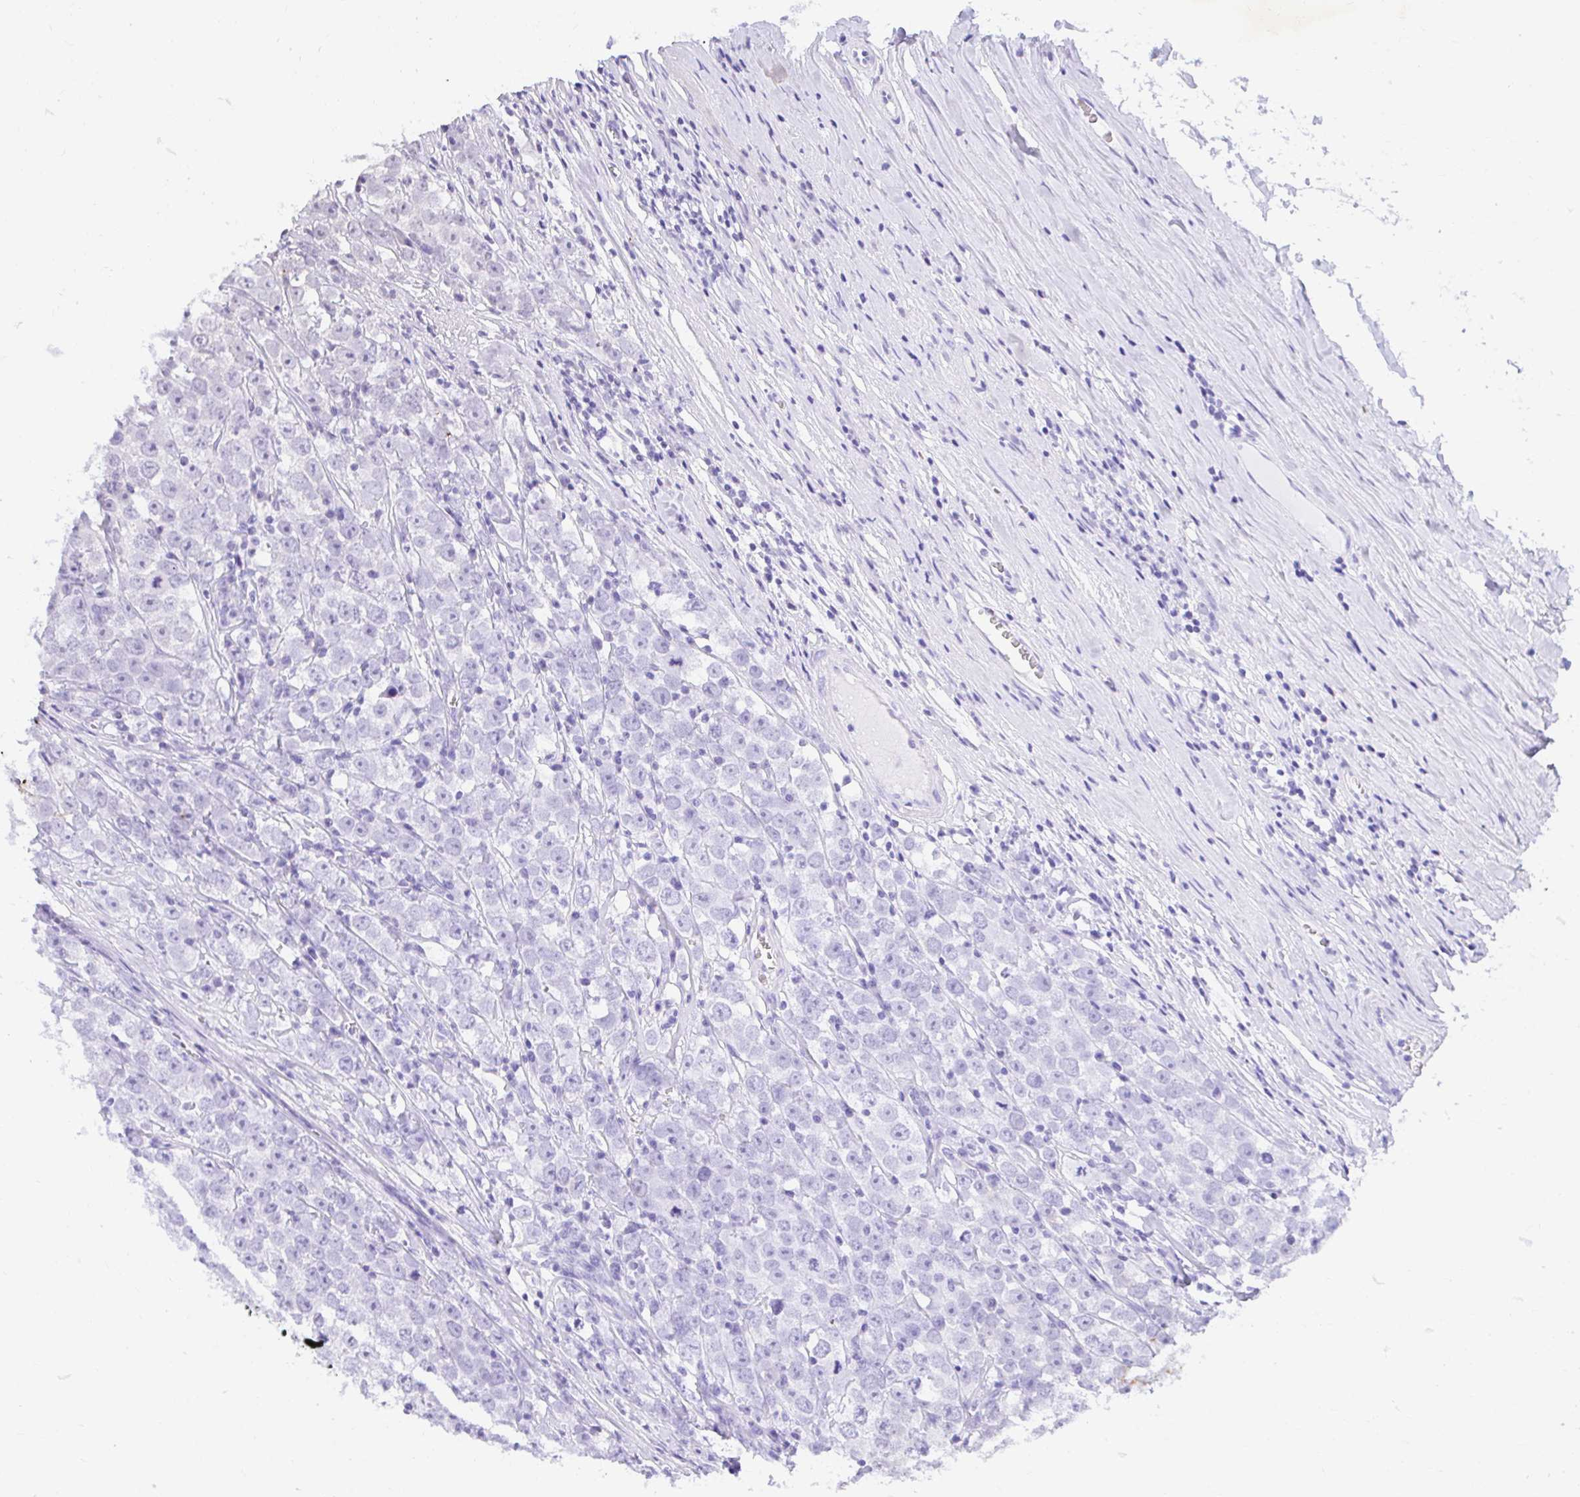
{"staining": {"intensity": "negative", "quantity": "none", "location": "none"}, "tissue": "testis cancer", "cell_type": "Tumor cells", "image_type": "cancer", "snomed": [{"axis": "morphology", "description": "Seminoma, NOS"}, {"axis": "morphology", "description": "Carcinoma, Embryonal, NOS"}, {"axis": "topography", "description": "Testis"}], "caption": "Immunohistochemical staining of testis cancer (seminoma) displays no significant expression in tumor cells.", "gene": "FATE1", "patient": {"sex": "male", "age": 52}}